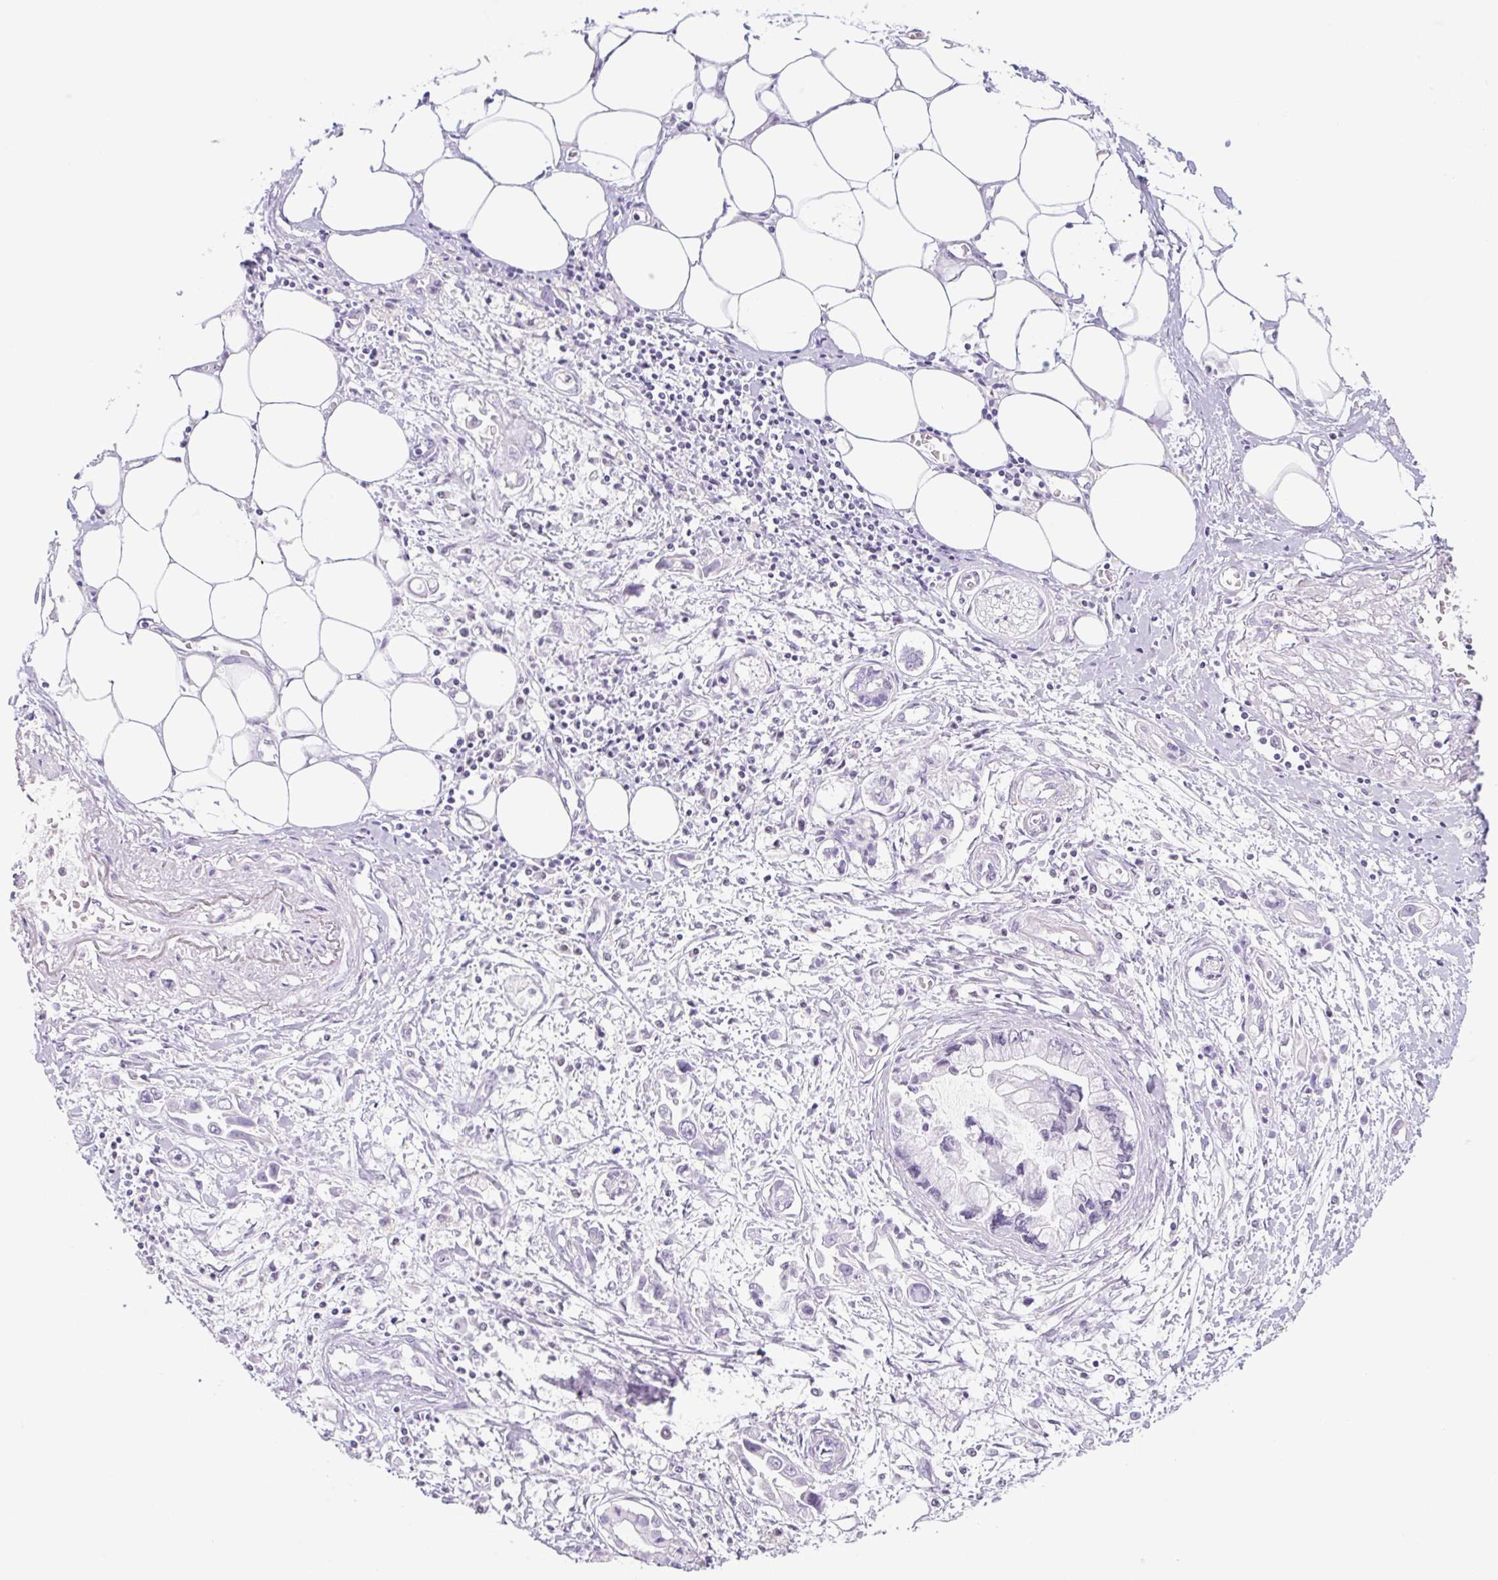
{"staining": {"intensity": "negative", "quantity": "none", "location": "none"}, "tissue": "pancreatic cancer", "cell_type": "Tumor cells", "image_type": "cancer", "snomed": [{"axis": "morphology", "description": "Adenocarcinoma, NOS"}, {"axis": "topography", "description": "Pancreas"}], "caption": "The image demonstrates no staining of tumor cells in pancreatic cancer (adenocarcinoma).", "gene": "TLE3", "patient": {"sex": "male", "age": 84}}